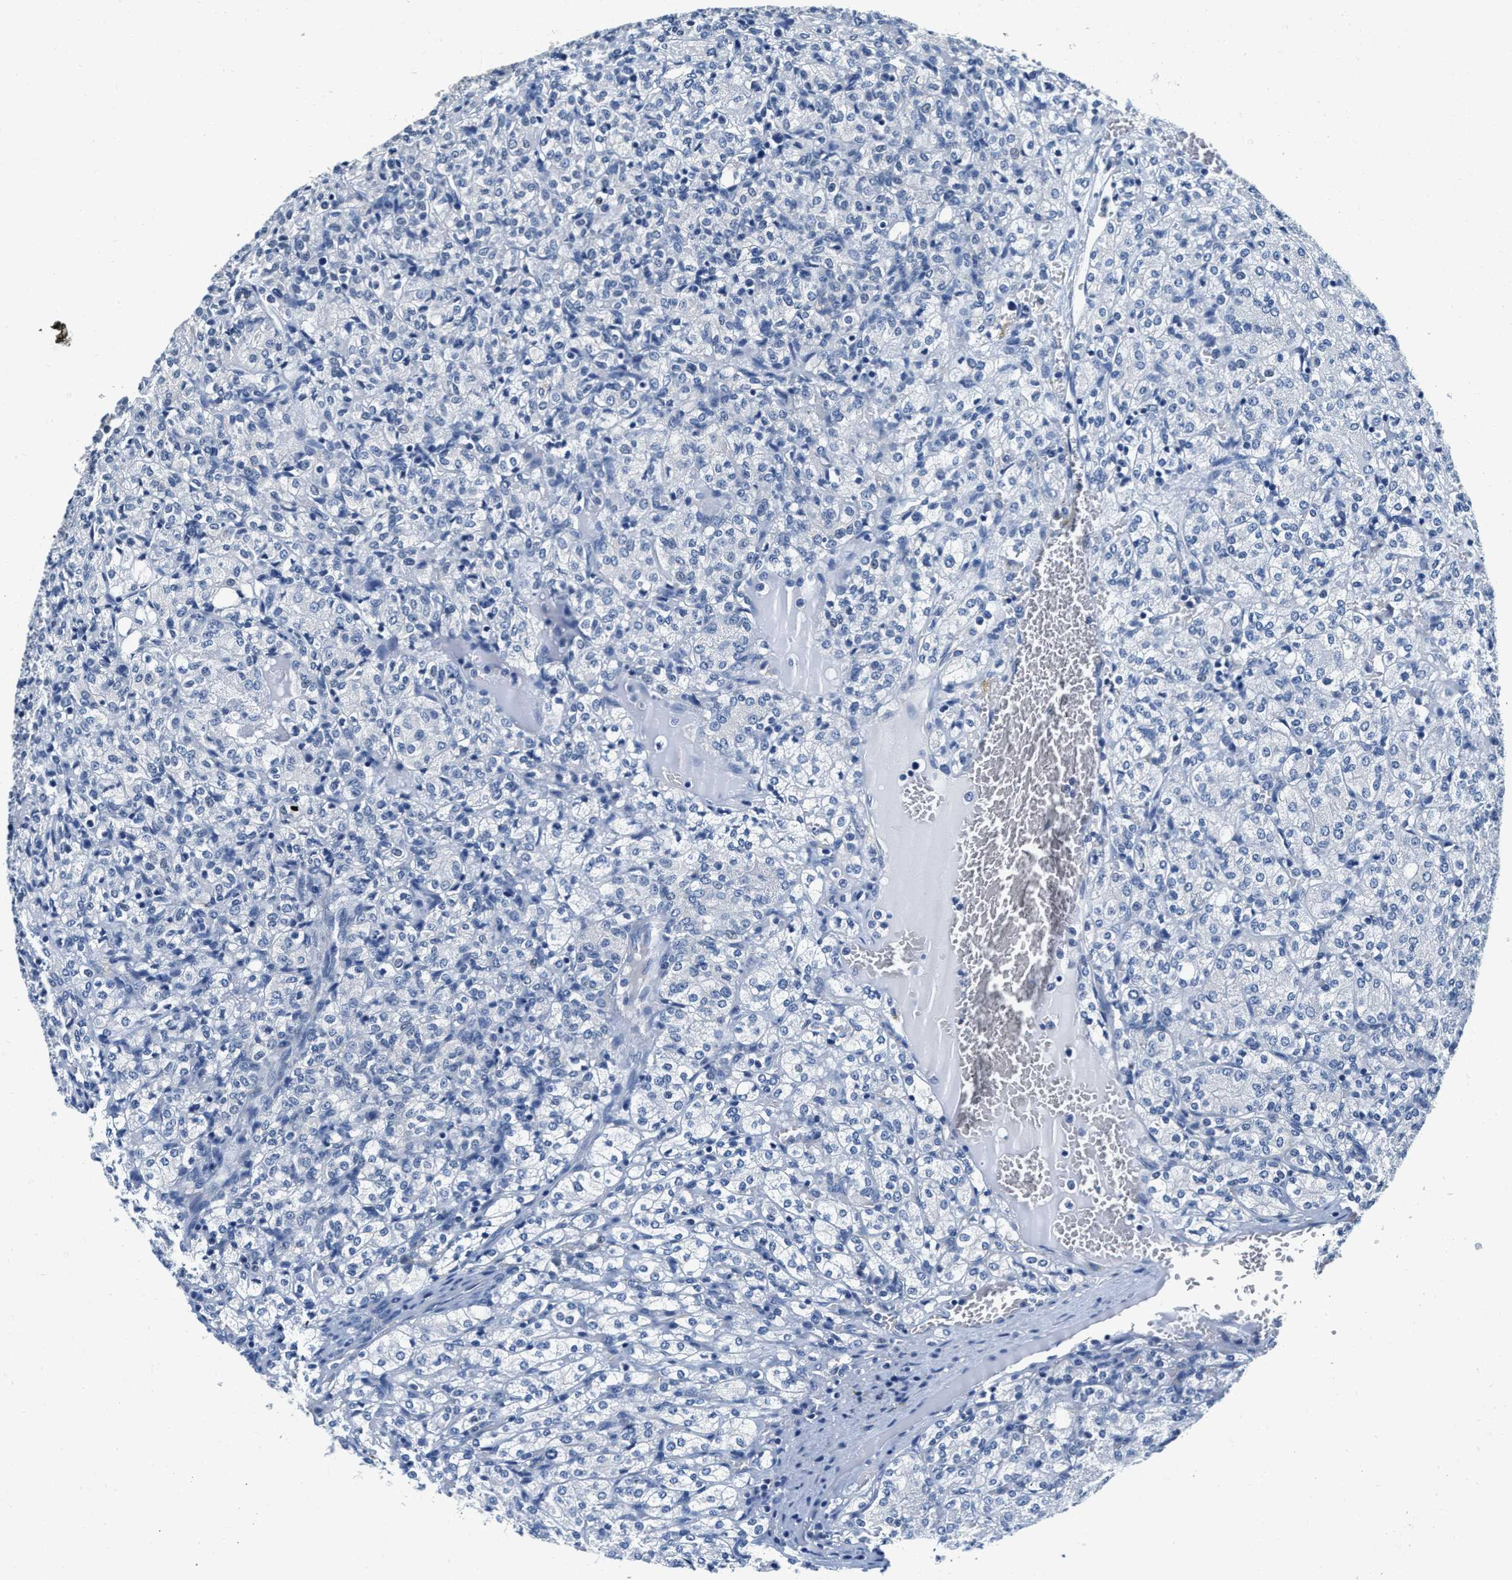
{"staining": {"intensity": "negative", "quantity": "none", "location": "none"}, "tissue": "renal cancer", "cell_type": "Tumor cells", "image_type": "cancer", "snomed": [{"axis": "morphology", "description": "Adenocarcinoma, NOS"}, {"axis": "topography", "description": "Kidney"}], "caption": "A high-resolution micrograph shows immunohistochemistry (IHC) staining of renal adenocarcinoma, which demonstrates no significant expression in tumor cells.", "gene": "EIF2AK2", "patient": {"sex": "male", "age": 77}}